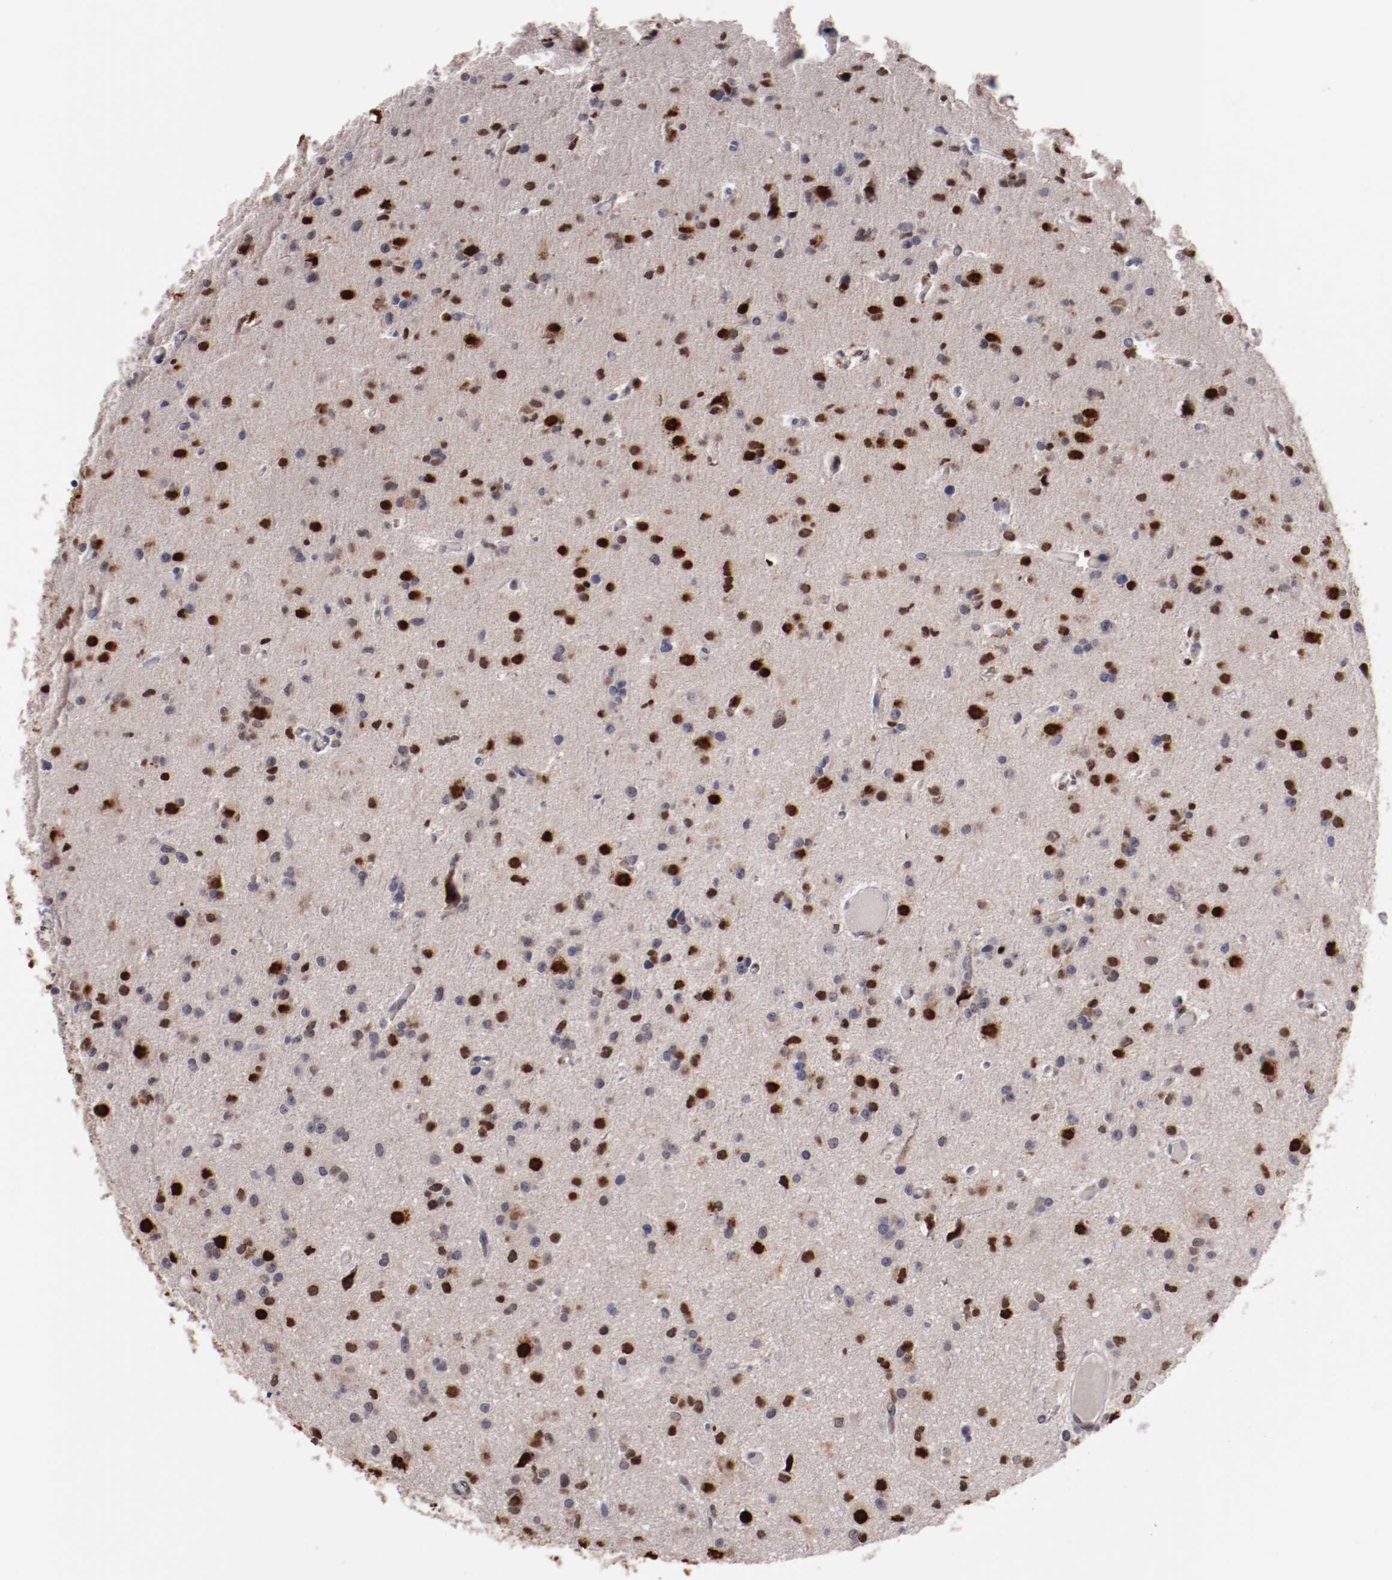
{"staining": {"intensity": "strong", "quantity": ">75%", "location": "nuclear"}, "tissue": "glioma", "cell_type": "Tumor cells", "image_type": "cancer", "snomed": [{"axis": "morphology", "description": "Glioma, malignant, Low grade"}, {"axis": "topography", "description": "Brain"}], "caption": "This histopathology image reveals IHC staining of malignant low-grade glioma, with high strong nuclear expression in about >75% of tumor cells.", "gene": "FAM81A", "patient": {"sex": "male", "age": 42}}